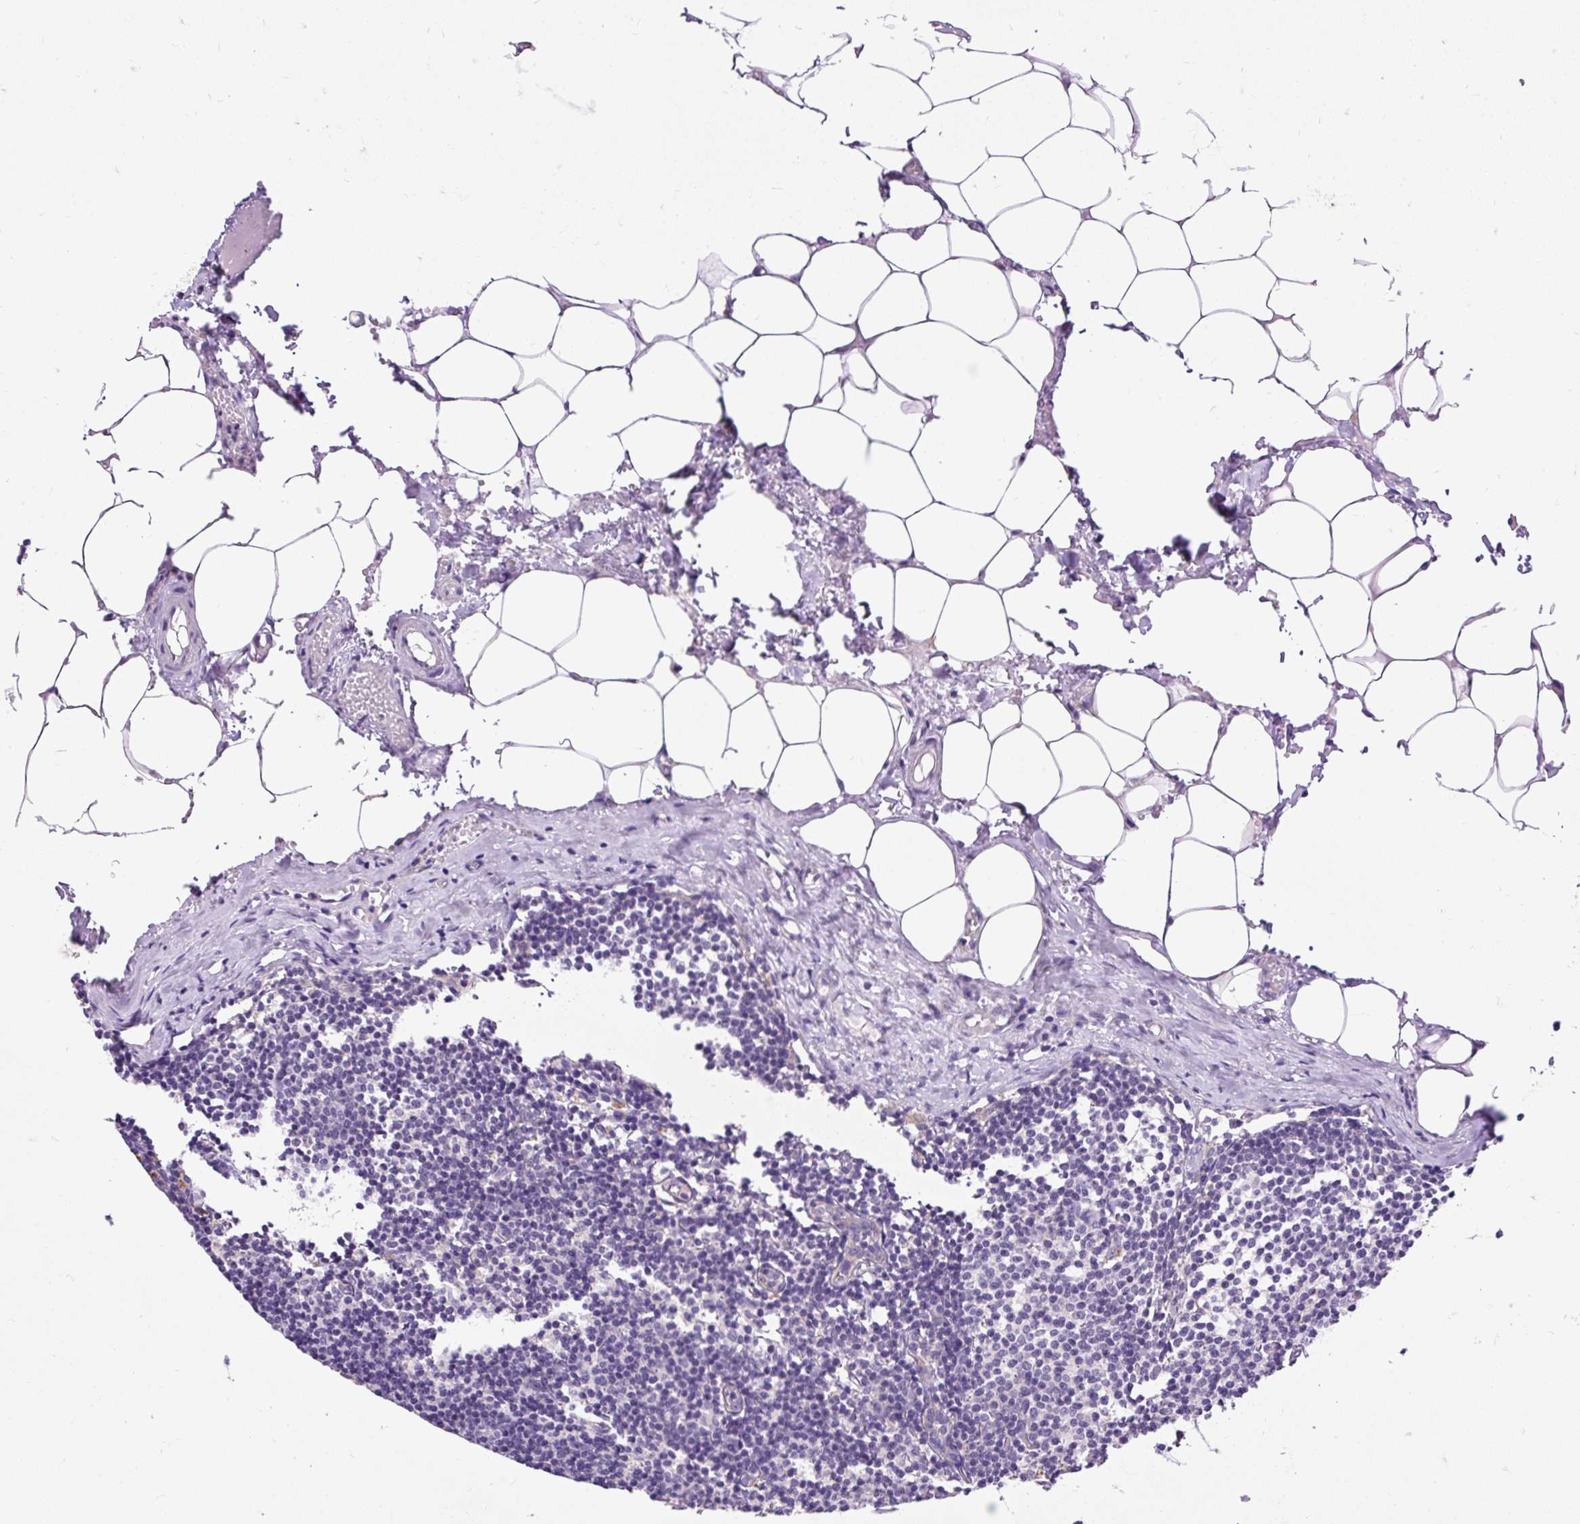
{"staining": {"intensity": "negative", "quantity": "none", "location": "none"}, "tissue": "lymph node", "cell_type": "Germinal center cells", "image_type": "normal", "snomed": [{"axis": "morphology", "description": "Normal tissue, NOS"}, {"axis": "topography", "description": "Lymph node"}], "caption": "This is an immunohistochemistry (IHC) histopathology image of normal lymph node. There is no expression in germinal center cells.", "gene": "HEXB", "patient": {"sex": "male", "age": 49}}